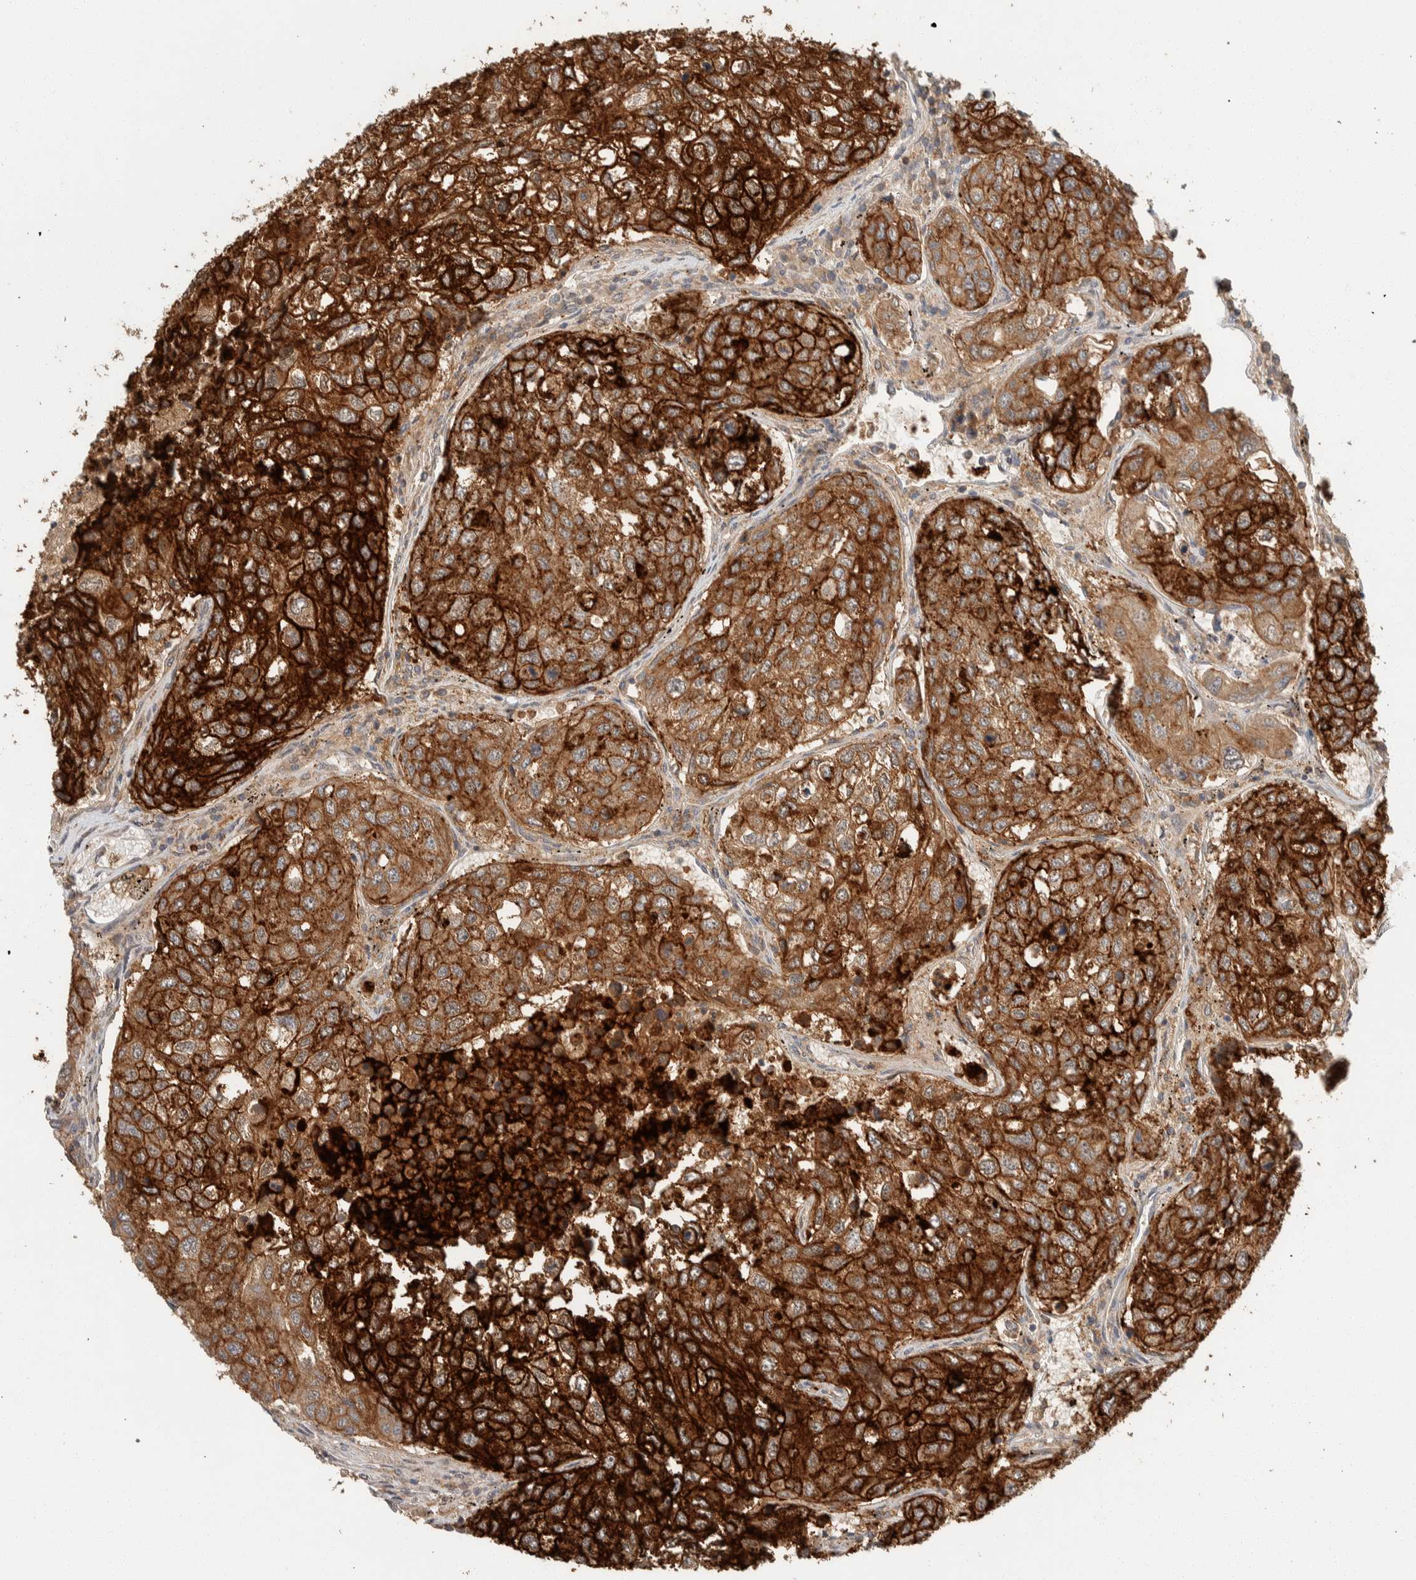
{"staining": {"intensity": "strong", "quantity": ">75%", "location": "cytoplasmic/membranous"}, "tissue": "urothelial cancer", "cell_type": "Tumor cells", "image_type": "cancer", "snomed": [{"axis": "morphology", "description": "Urothelial carcinoma, High grade"}, {"axis": "topography", "description": "Lymph node"}, {"axis": "topography", "description": "Urinary bladder"}], "caption": "DAB (3,3'-diaminobenzidine) immunohistochemical staining of urothelial cancer shows strong cytoplasmic/membranous protein positivity in about >75% of tumor cells.", "gene": "ZNF567", "patient": {"sex": "male", "age": 51}}